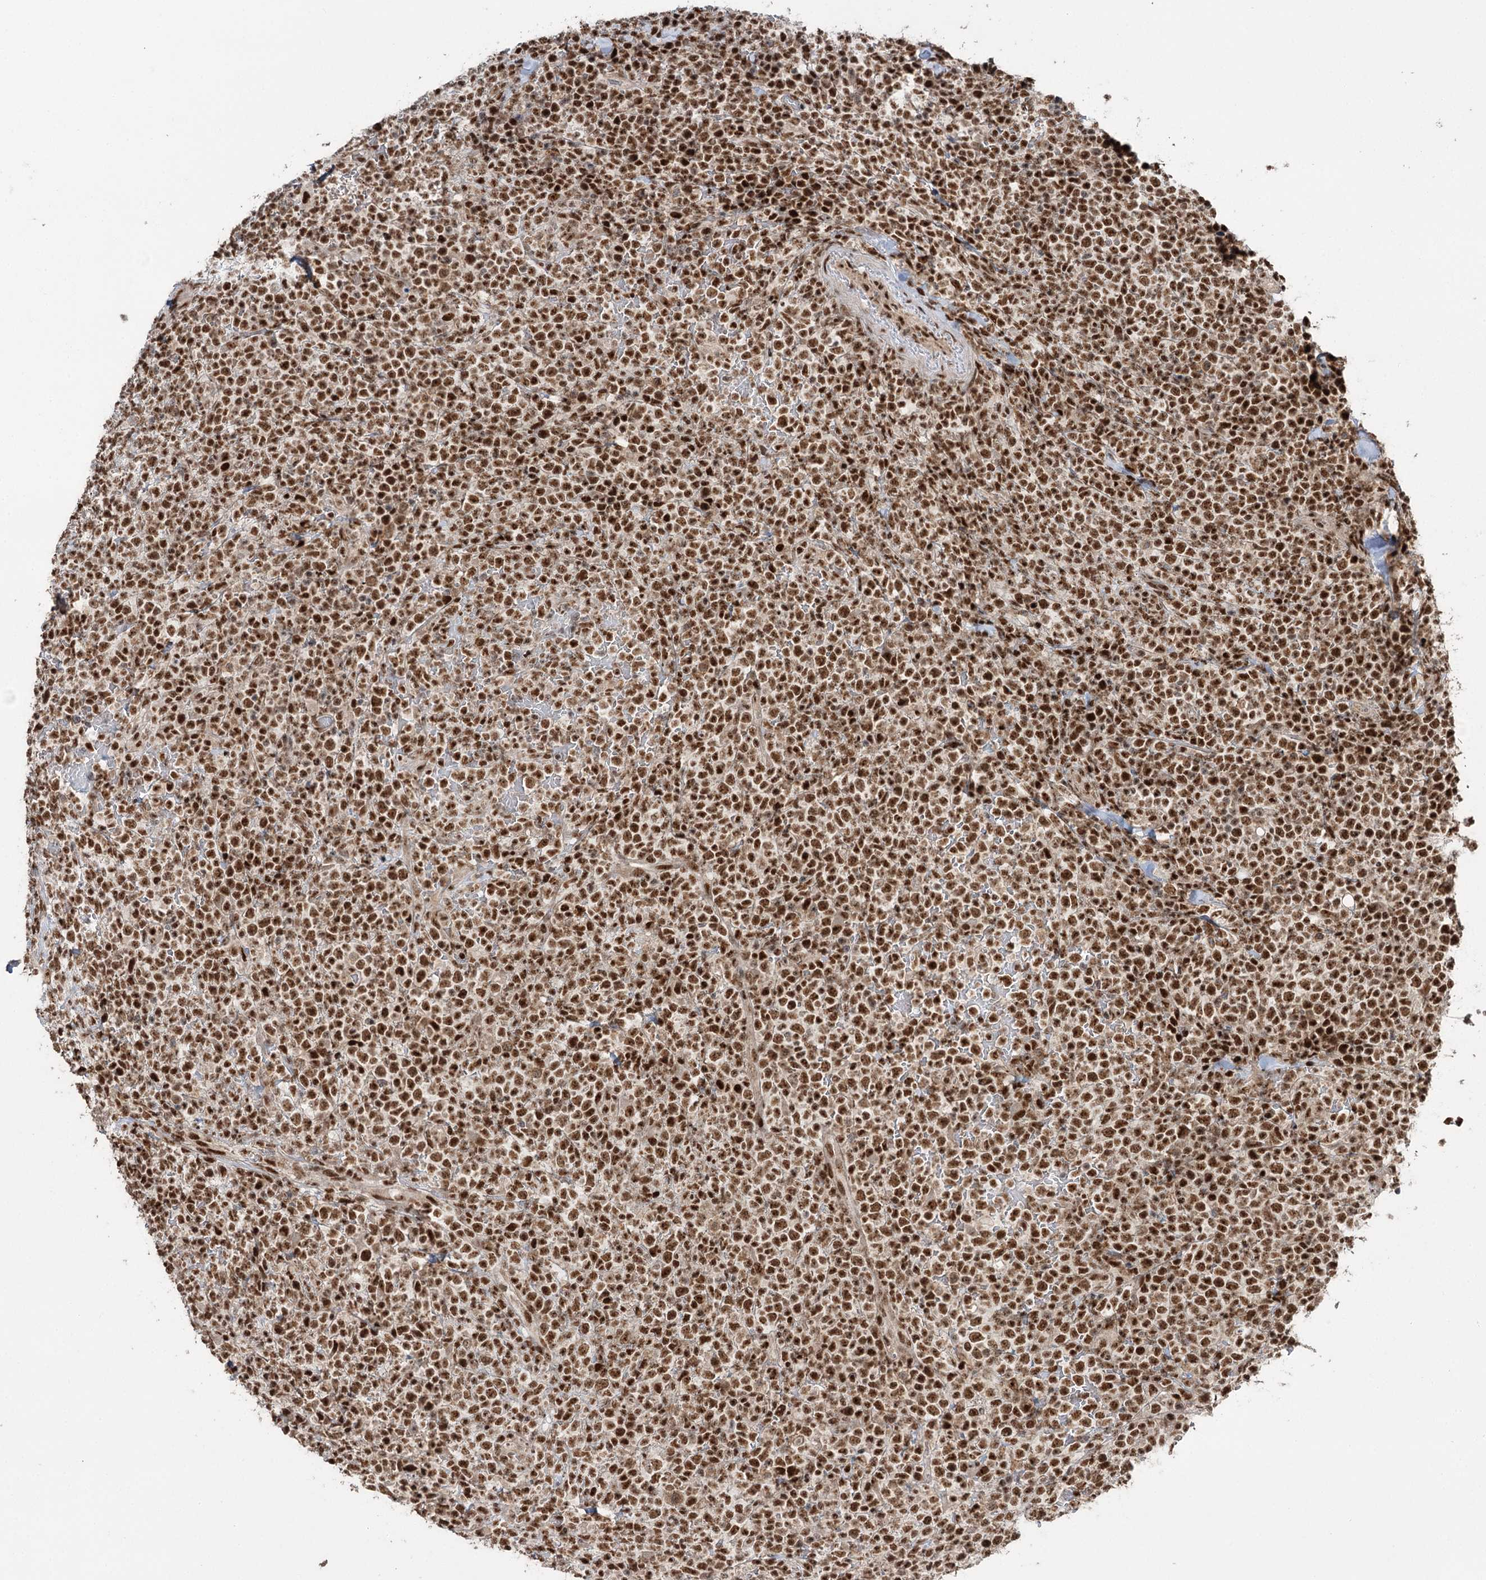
{"staining": {"intensity": "strong", "quantity": ">75%", "location": "nuclear"}, "tissue": "lymphoma", "cell_type": "Tumor cells", "image_type": "cancer", "snomed": [{"axis": "morphology", "description": "Malignant lymphoma, non-Hodgkin's type, High grade"}, {"axis": "topography", "description": "Colon"}], "caption": "An immunohistochemistry (IHC) photomicrograph of neoplastic tissue is shown. Protein staining in brown highlights strong nuclear positivity in high-grade malignant lymphoma, non-Hodgkin's type within tumor cells.", "gene": "ERCC3", "patient": {"sex": "female", "age": 53}}